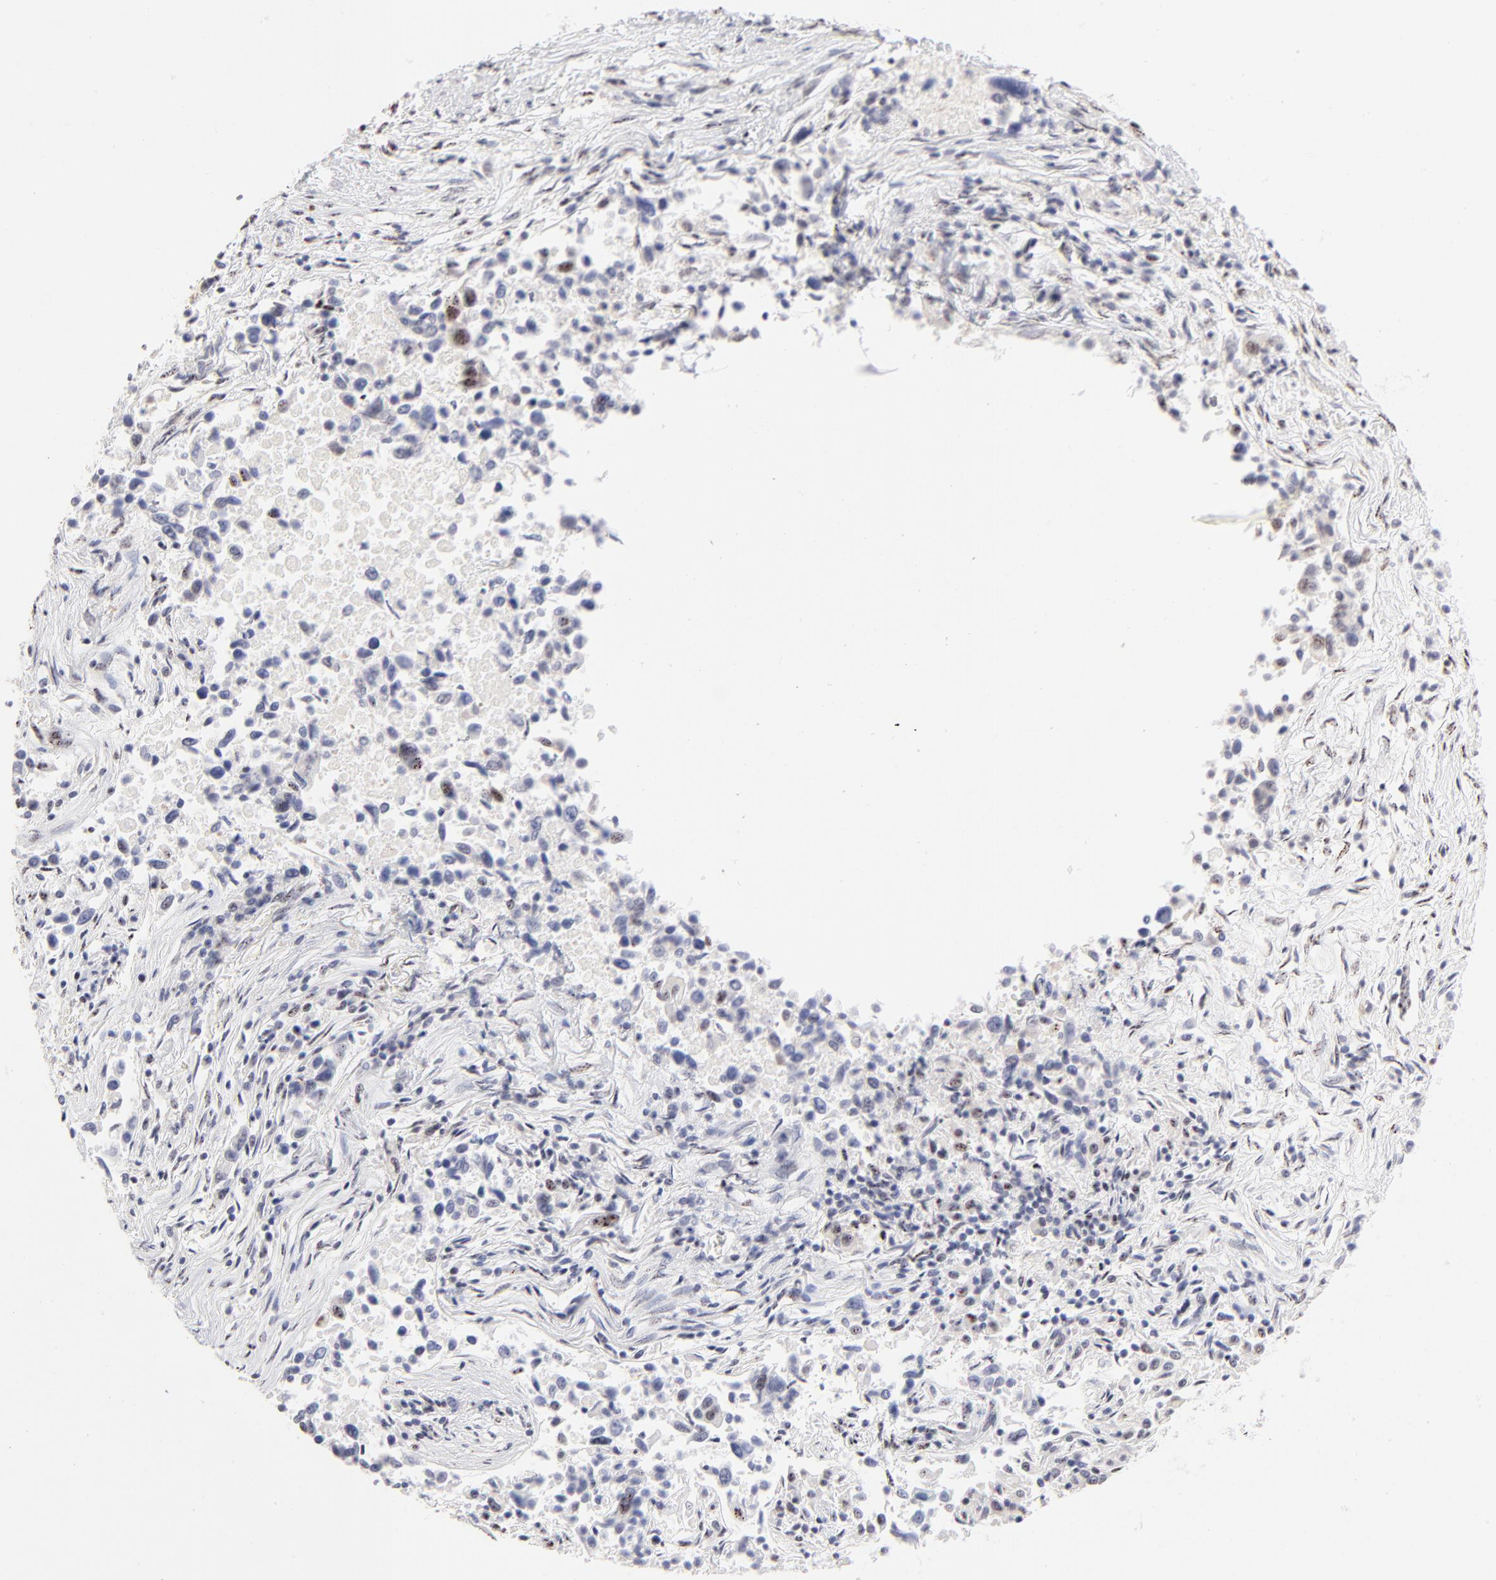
{"staining": {"intensity": "moderate", "quantity": ">75%", "location": "nuclear"}, "tissue": "lung cancer", "cell_type": "Tumor cells", "image_type": "cancer", "snomed": [{"axis": "morphology", "description": "Adenocarcinoma, NOS"}, {"axis": "topography", "description": "Lung"}], "caption": "Tumor cells exhibit medium levels of moderate nuclear expression in approximately >75% of cells in lung cancer (adenocarcinoma).", "gene": "STAT3", "patient": {"sex": "male", "age": 84}}